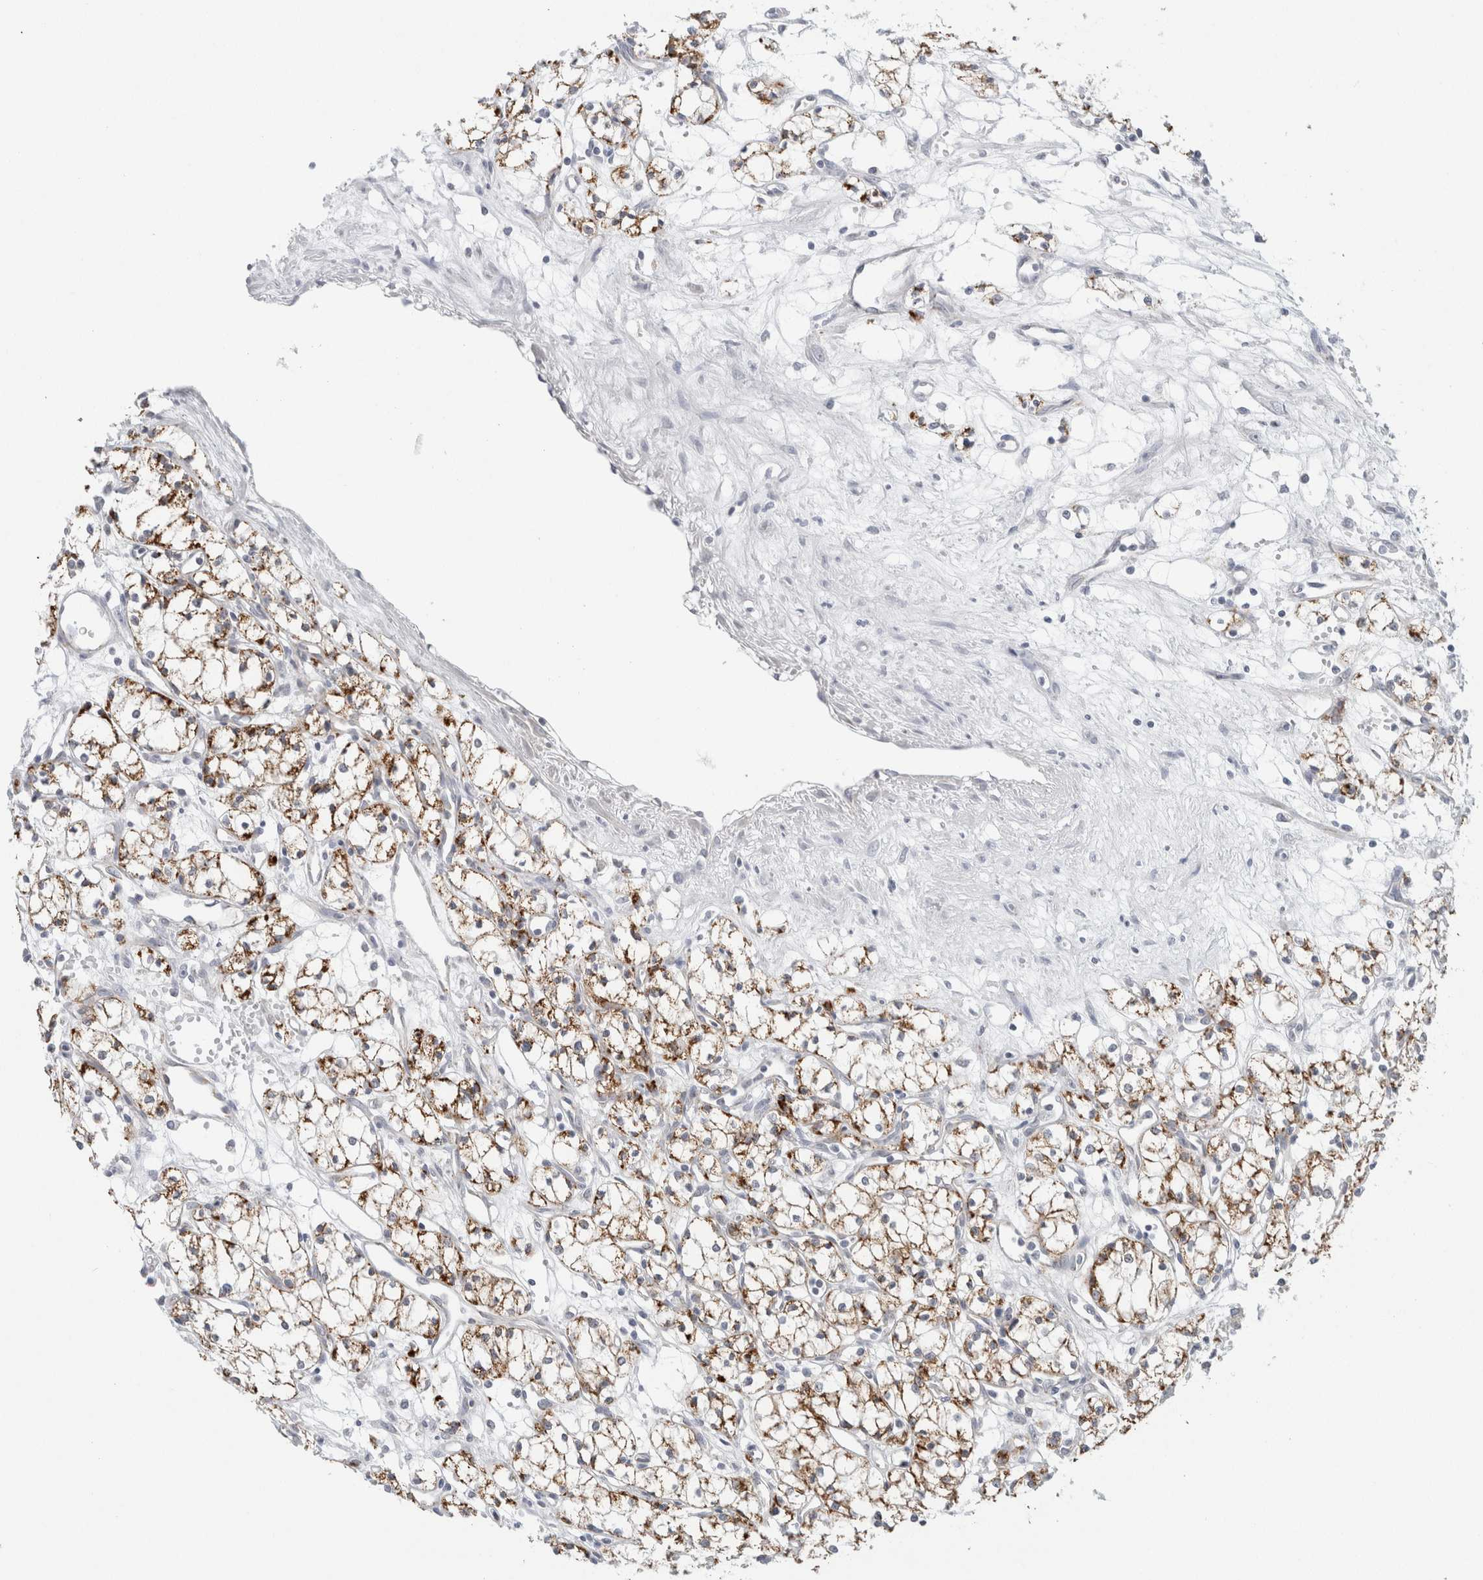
{"staining": {"intensity": "moderate", "quantity": ">75%", "location": "cytoplasmic/membranous"}, "tissue": "renal cancer", "cell_type": "Tumor cells", "image_type": "cancer", "snomed": [{"axis": "morphology", "description": "Normal tissue, NOS"}, {"axis": "morphology", "description": "Adenocarcinoma, NOS"}, {"axis": "topography", "description": "Kidney"}], "caption": "Immunohistochemistry (IHC) (DAB (3,3'-diaminobenzidine)) staining of human adenocarcinoma (renal) demonstrates moderate cytoplasmic/membranous protein positivity in approximately >75% of tumor cells.", "gene": "FAHD1", "patient": {"sex": "male", "age": 59}}